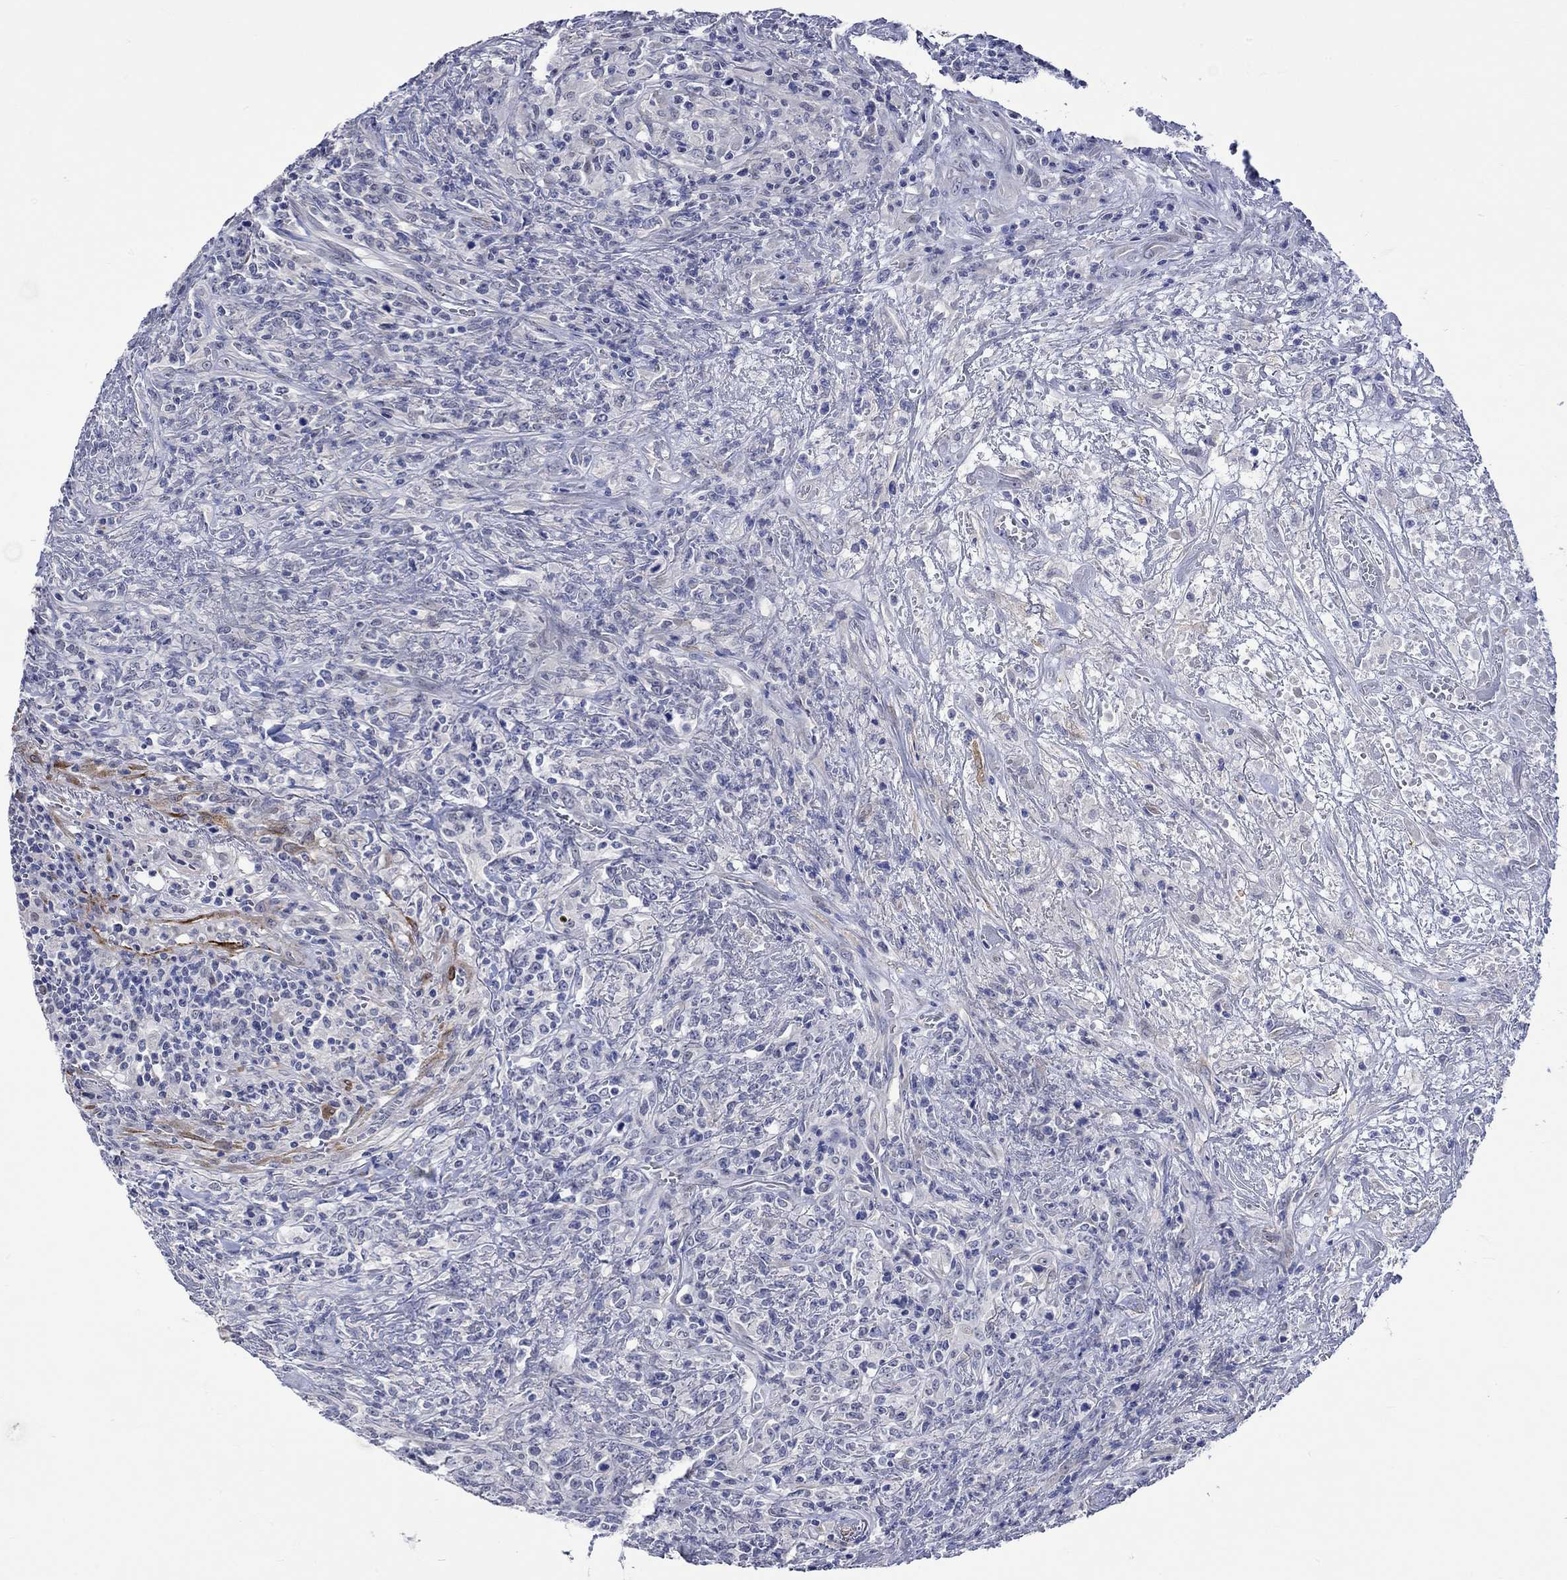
{"staining": {"intensity": "negative", "quantity": "none", "location": "none"}, "tissue": "lymphoma", "cell_type": "Tumor cells", "image_type": "cancer", "snomed": [{"axis": "morphology", "description": "Malignant lymphoma, non-Hodgkin's type, High grade"}, {"axis": "topography", "description": "Lung"}], "caption": "High magnification brightfield microscopy of malignant lymphoma, non-Hodgkin's type (high-grade) stained with DAB (brown) and counterstained with hematoxylin (blue): tumor cells show no significant staining.", "gene": "CRYAB", "patient": {"sex": "male", "age": 79}}